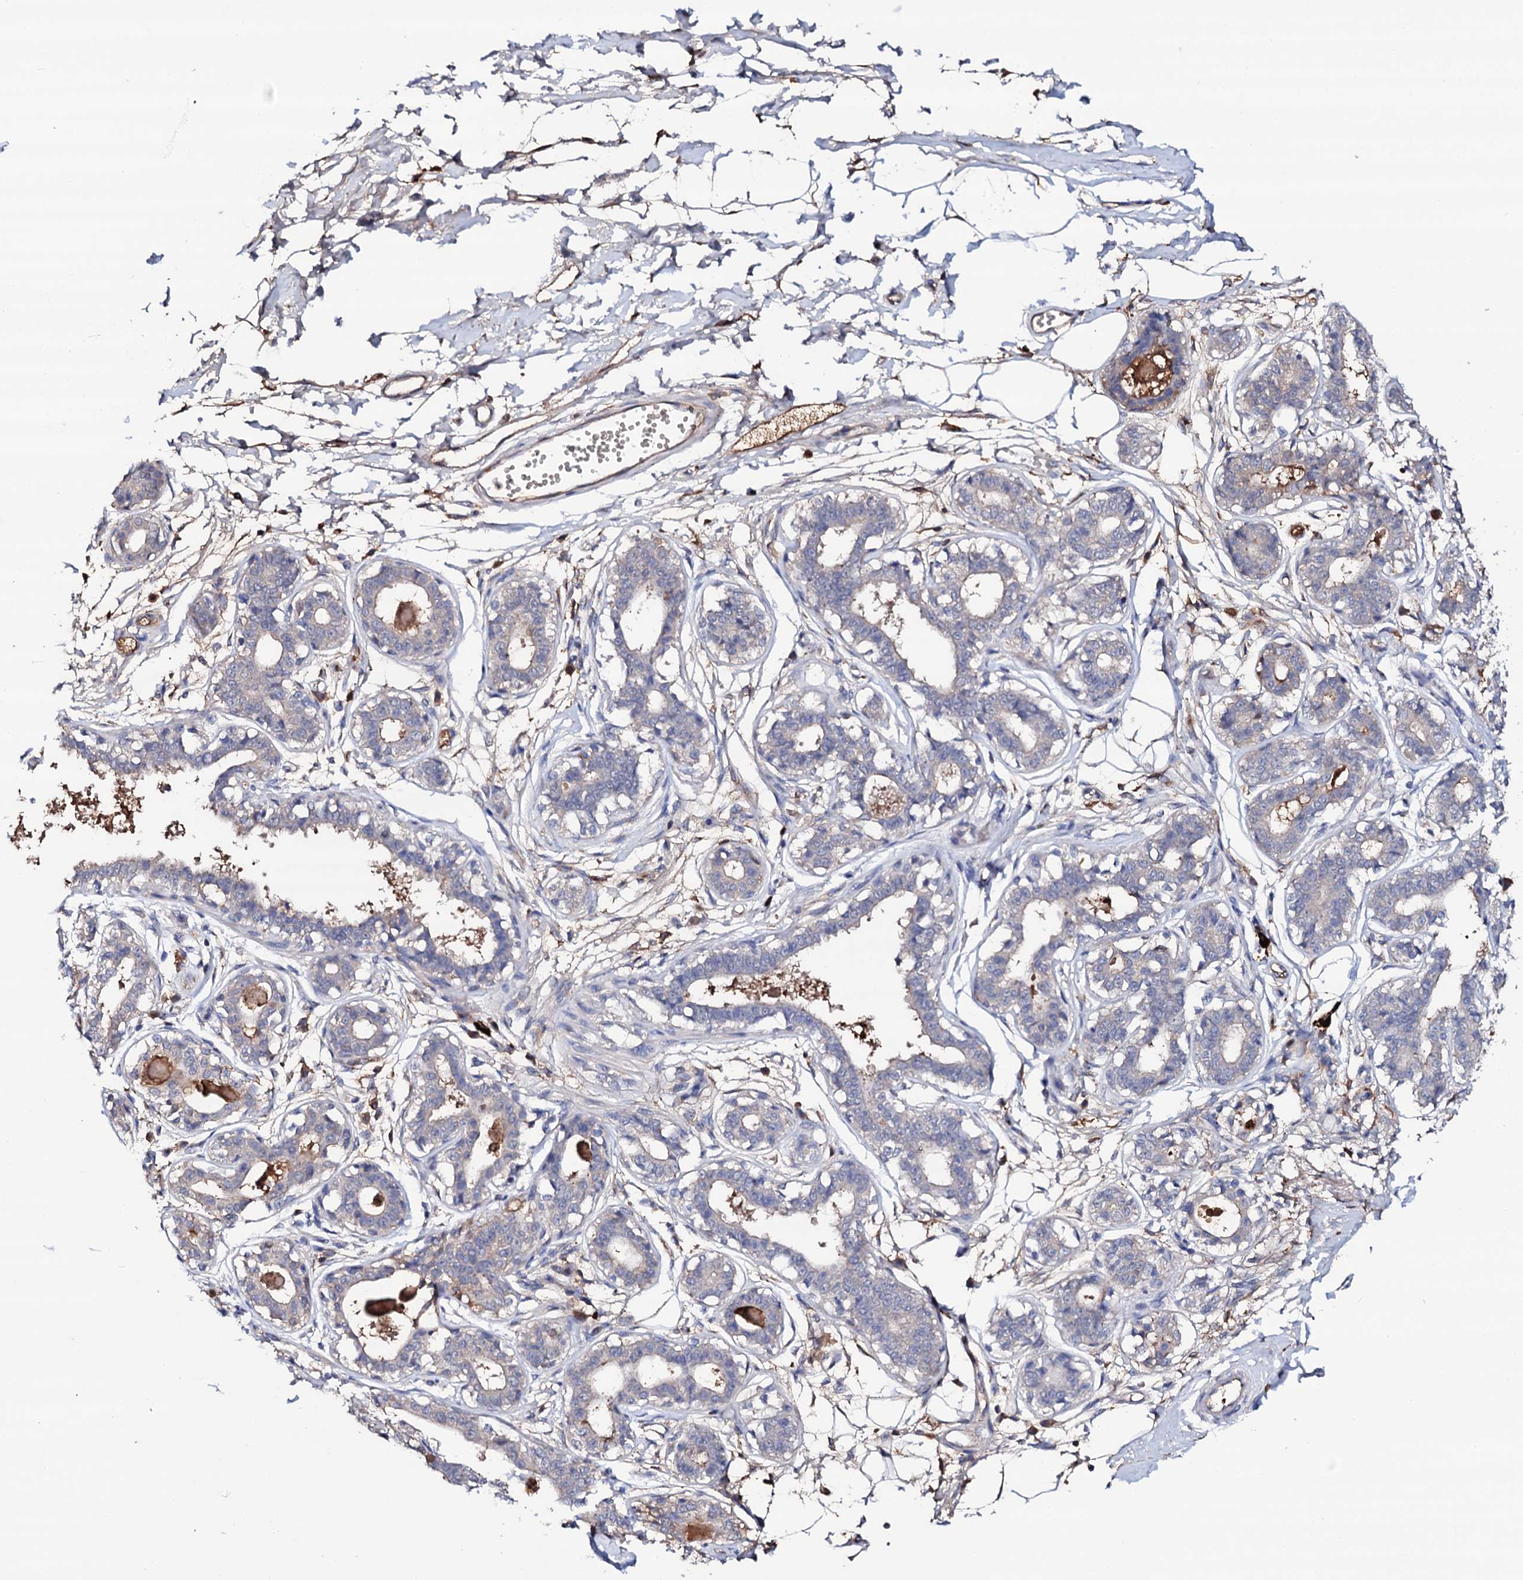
{"staining": {"intensity": "moderate", "quantity": "<25%", "location": "cytoplasmic/membranous"}, "tissue": "breast", "cell_type": "Glandular cells", "image_type": "normal", "snomed": [{"axis": "morphology", "description": "Normal tissue, NOS"}, {"axis": "topography", "description": "Breast"}], "caption": "Immunohistochemistry (IHC) of normal breast demonstrates low levels of moderate cytoplasmic/membranous expression in about <25% of glandular cells.", "gene": "TCAF2C", "patient": {"sex": "female", "age": 45}}